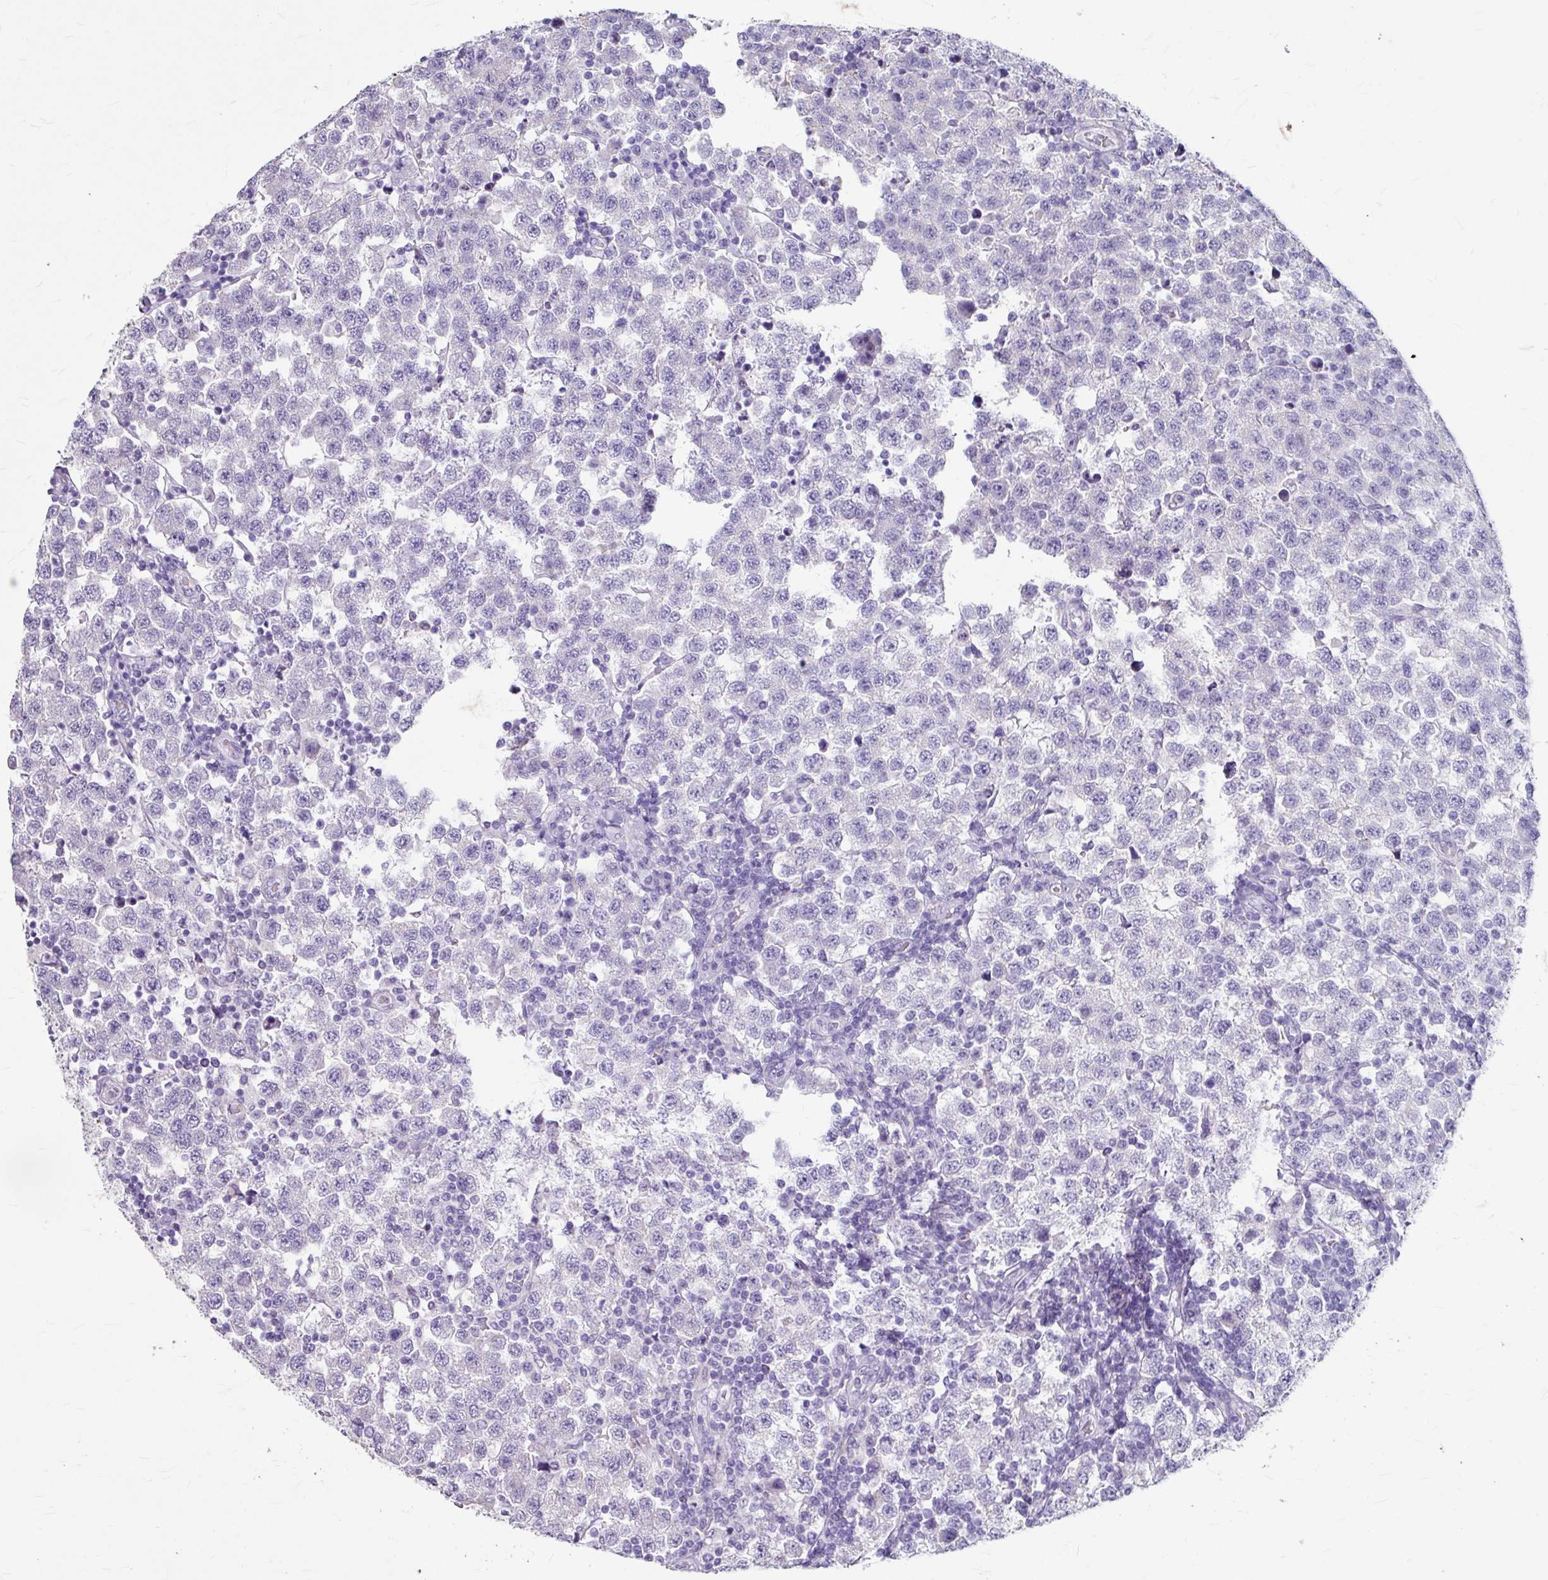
{"staining": {"intensity": "negative", "quantity": "none", "location": "none"}, "tissue": "testis cancer", "cell_type": "Tumor cells", "image_type": "cancer", "snomed": [{"axis": "morphology", "description": "Seminoma, NOS"}, {"axis": "topography", "description": "Testis"}], "caption": "Testis seminoma stained for a protein using immunohistochemistry exhibits no positivity tumor cells.", "gene": "ANKRD1", "patient": {"sex": "male", "age": 34}}